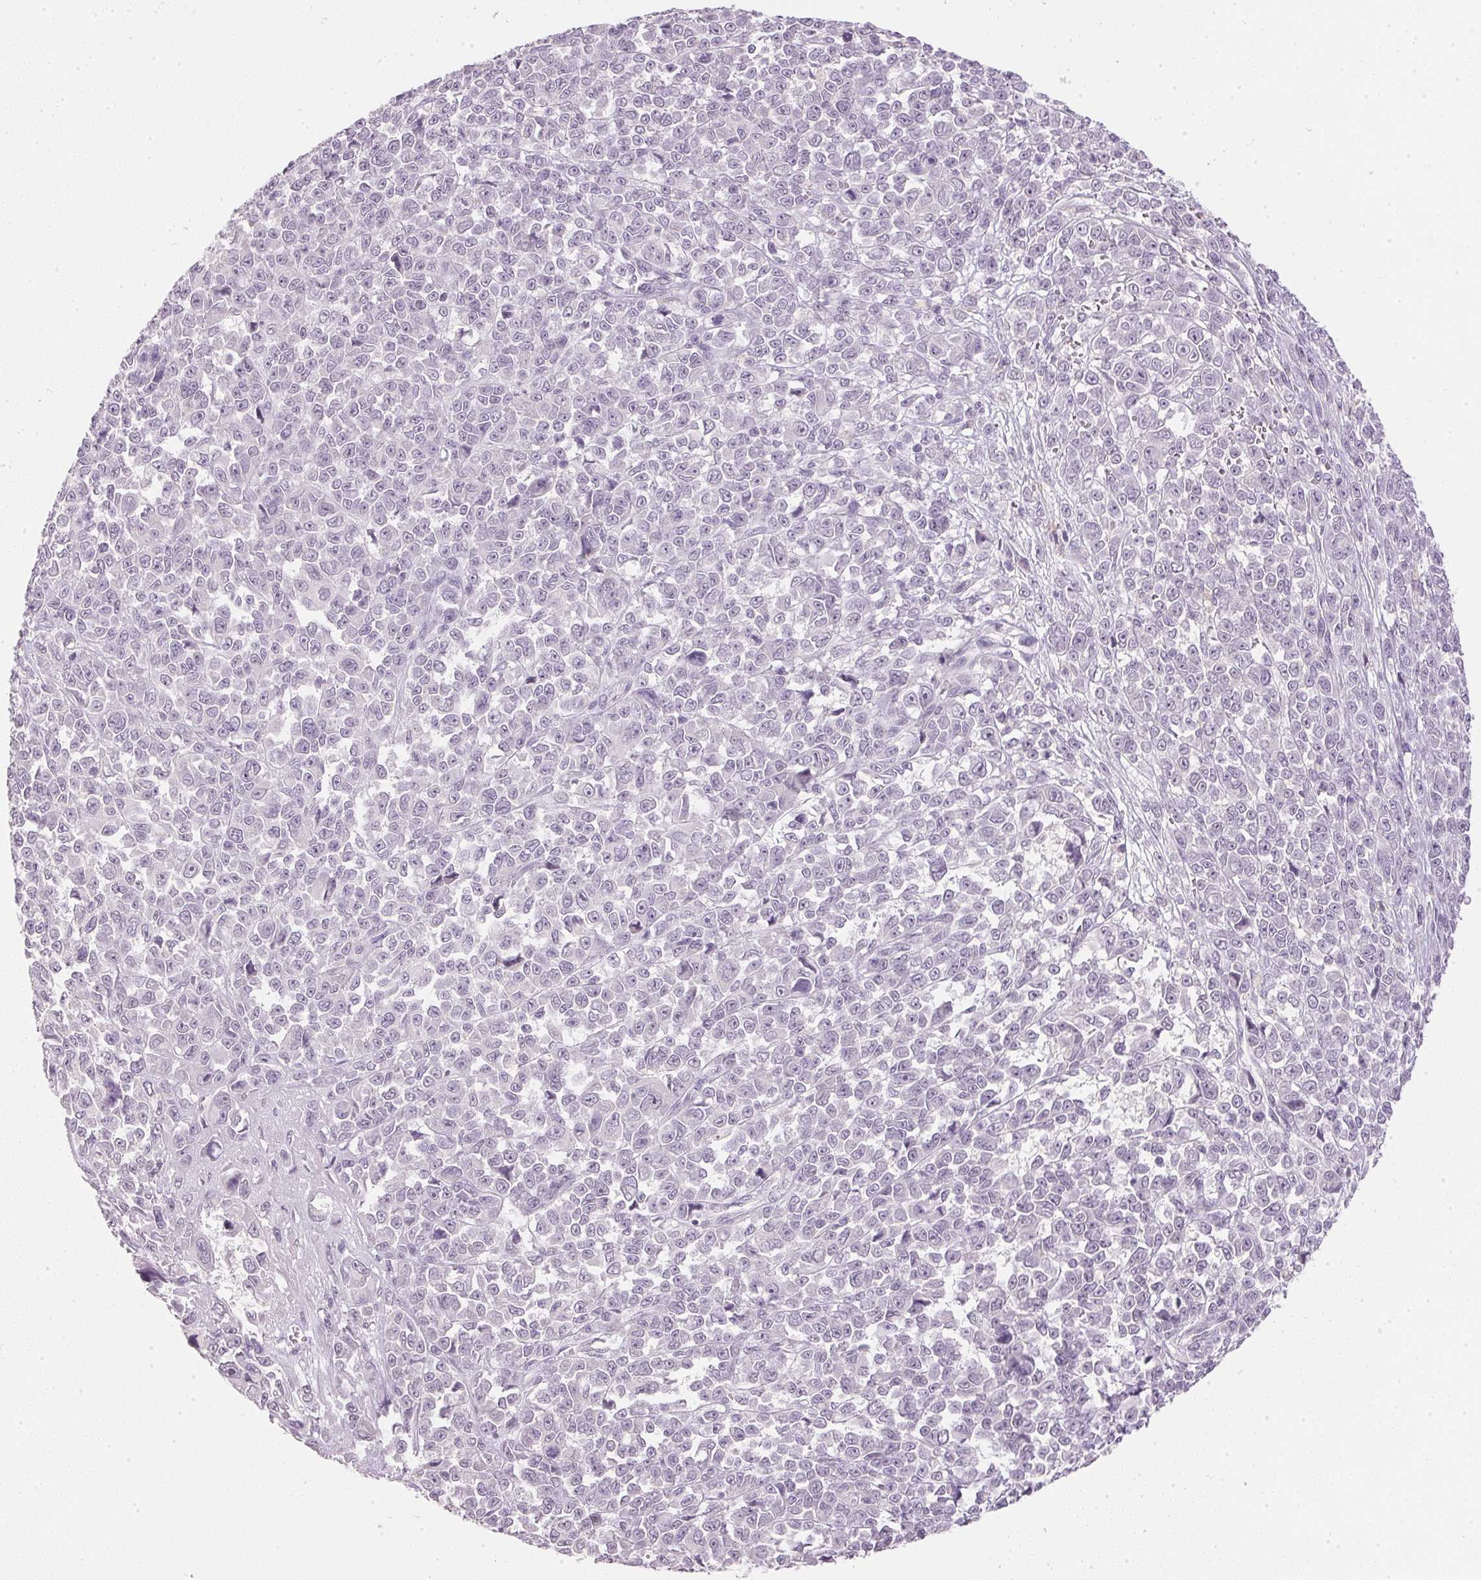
{"staining": {"intensity": "negative", "quantity": "none", "location": "none"}, "tissue": "melanoma", "cell_type": "Tumor cells", "image_type": "cancer", "snomed": [{"axis": "morphology", "description": "Malignant melanoma, NOS"}, {"axis": "topography", "description": "Skin"}], "caption": "Malignant melanoma was stained to show a protein in brown. There is no significant expression in tumor cells. (DAB immunohistochemistry (IHC) visualized using brightfield microscopy, high magnification).", "gene": "IGFBP1", "patient": {"sex": "female", "age": 95}}